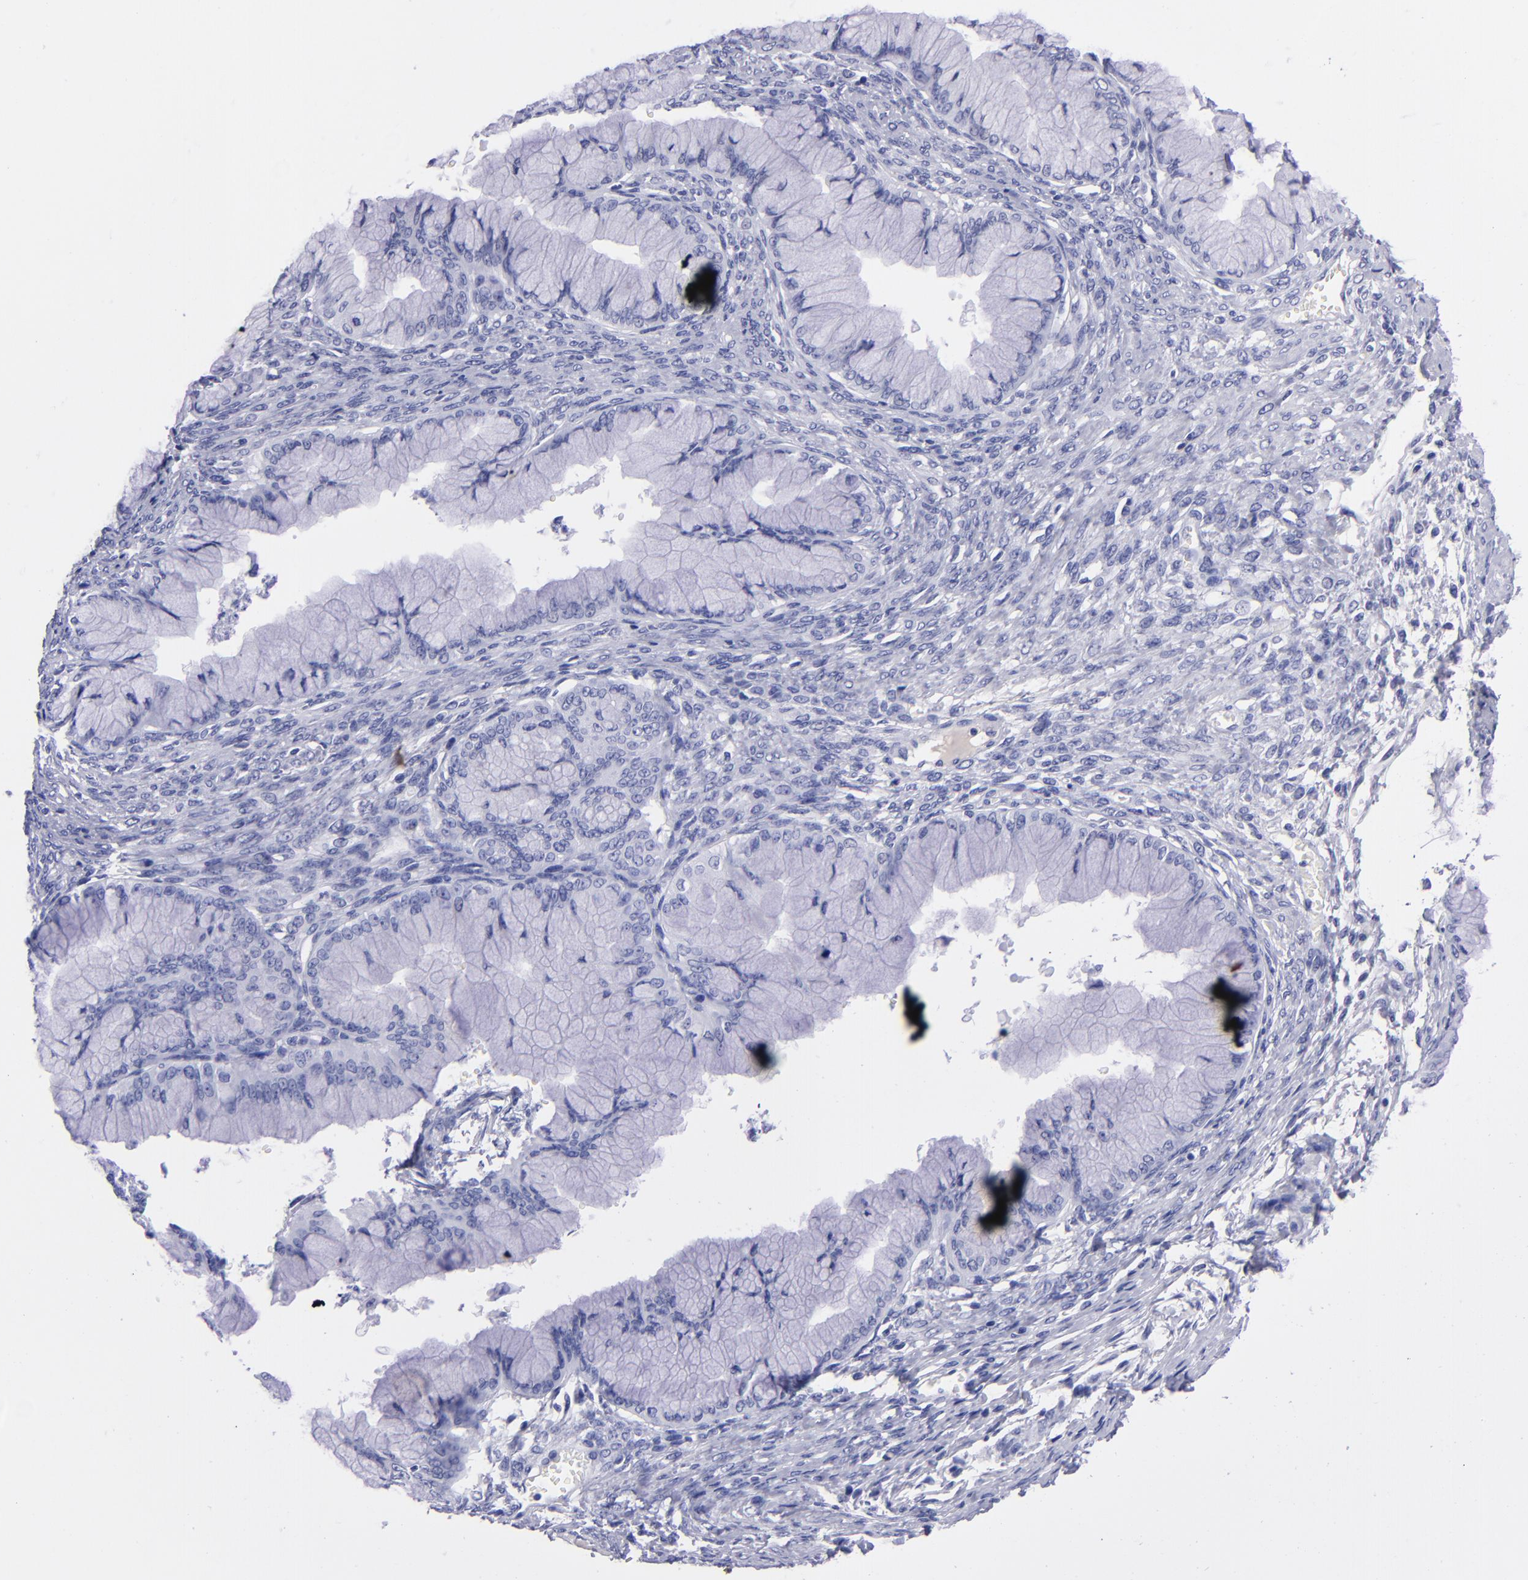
{"staining": {"intensity": "negative", "quantity": "none", "location": "none"}, "tissue": "ovarian cancer", "cell_type": "Tumor cells", "image_type": "cancer", "snomed": [{"axis": "morphology", "description": "Cystadenocarcinoma, mucinous, NOS"}, {"axis": "topography", "description": "Ovary"}], "caption": "IHC photomicrograph of neoplastic tissue: mucinous cystadenocarcinoma (ovarian) stained with DAB displays no significant protein expression in tumor cells.", "gene": "CD37", "patient": {"sex": "female", "age": 63}}